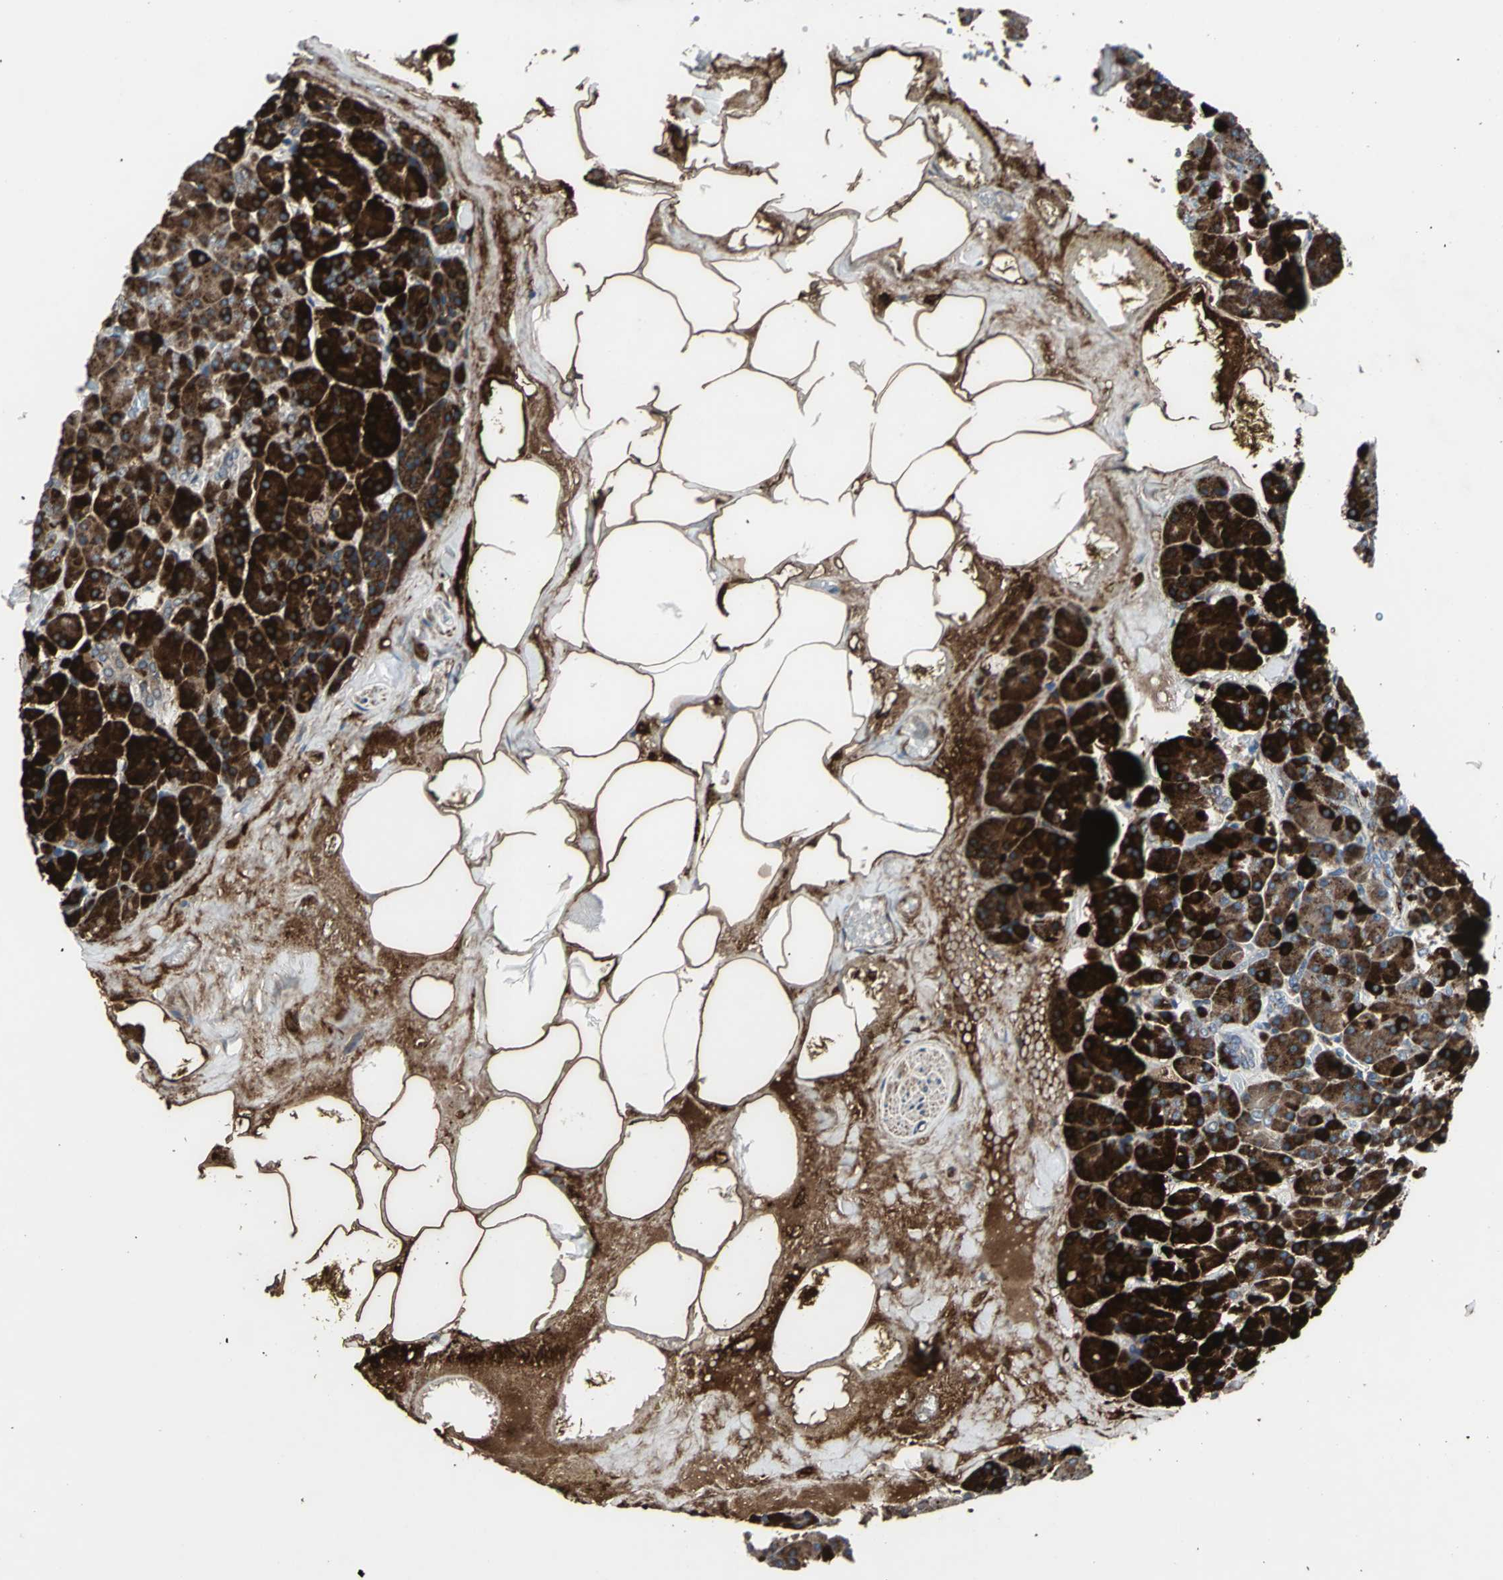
{"staining": {"intensity": "strong", "quantity": ">75%", "location": "cytoplasmic/membranous"}, "tissue": "pancreas", "cell_type": "Exocrine glandular cells", "image_type": "normal", "snomed": [{"axis": "morphology", "description": "Normal tissue, NOS"}, {"axis": "topography", "description": "Pancreas"}], "caption": "The micrograph shows a brown stain indicating the presence of a protein in the cytoplasmic/membranous of exocrine glandular cells in pancreas.", "gene": "HTATIP2", "patient": {"sex": "female", "age": 35}}